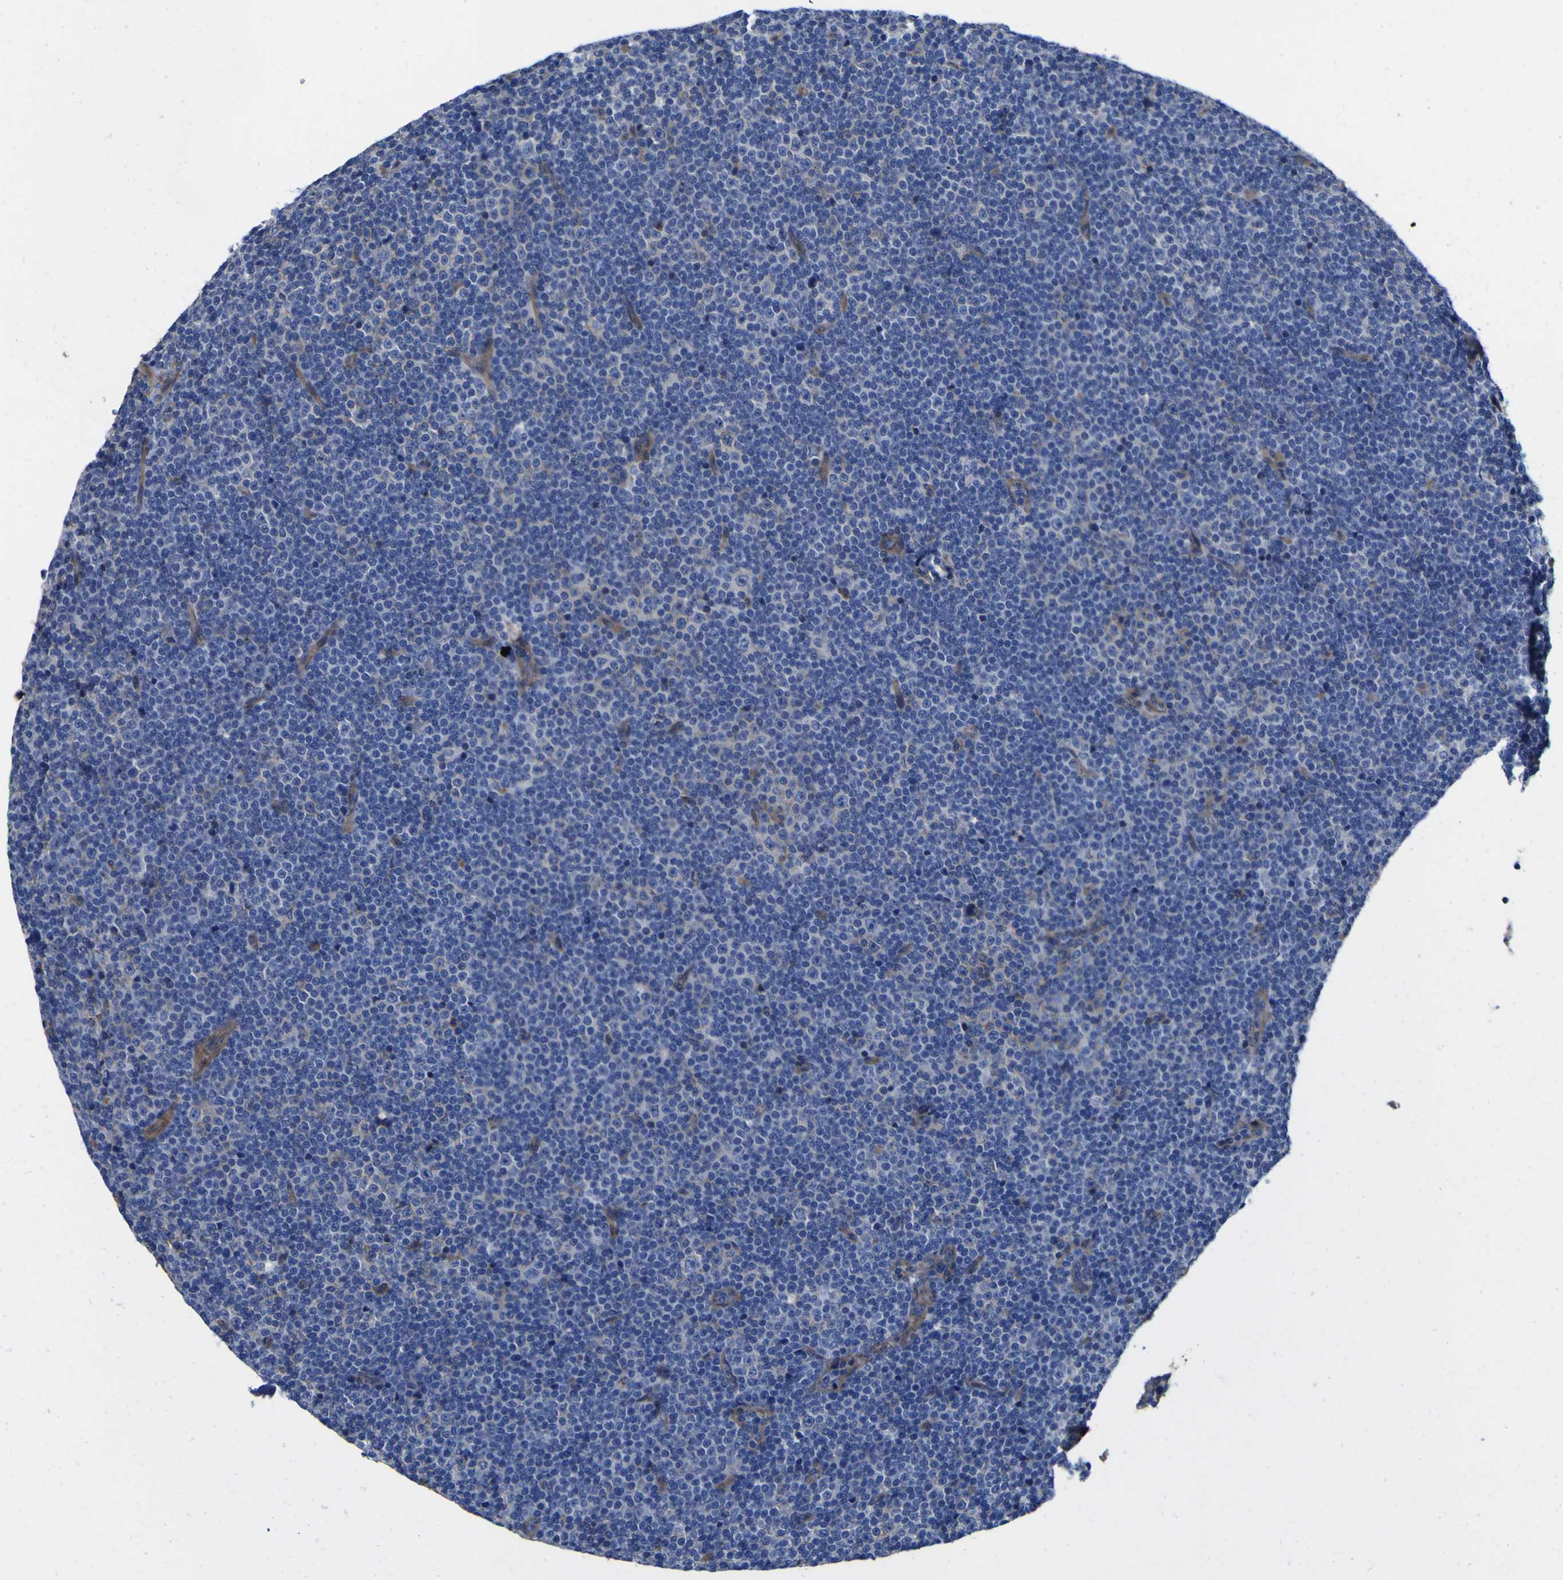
{"staining": {"intensity": "negative", "quantity": "none", "location": "none"}, "tissue": "lymphoma", "cell_type": "Tumor cells", "image_type": "cancer", "snomed": [{"axis": "morphology", "description": "Malignant lymphoma, non-Hodgkin's type, Low grade"}, {"axis": "topography", "description": "Lymph node"}], "caption": "High magnification brightfield microscopy of malignant lymphoma, non-Hodgkin's type (low-grade) stained with DAB (3,3'-diaminobenzidine) (brown) and counterstained with hematoxylin (blue): tumor cells show no significant staining.", "gene": "CD151", "patient": {"sex": "female", "age": 67}}